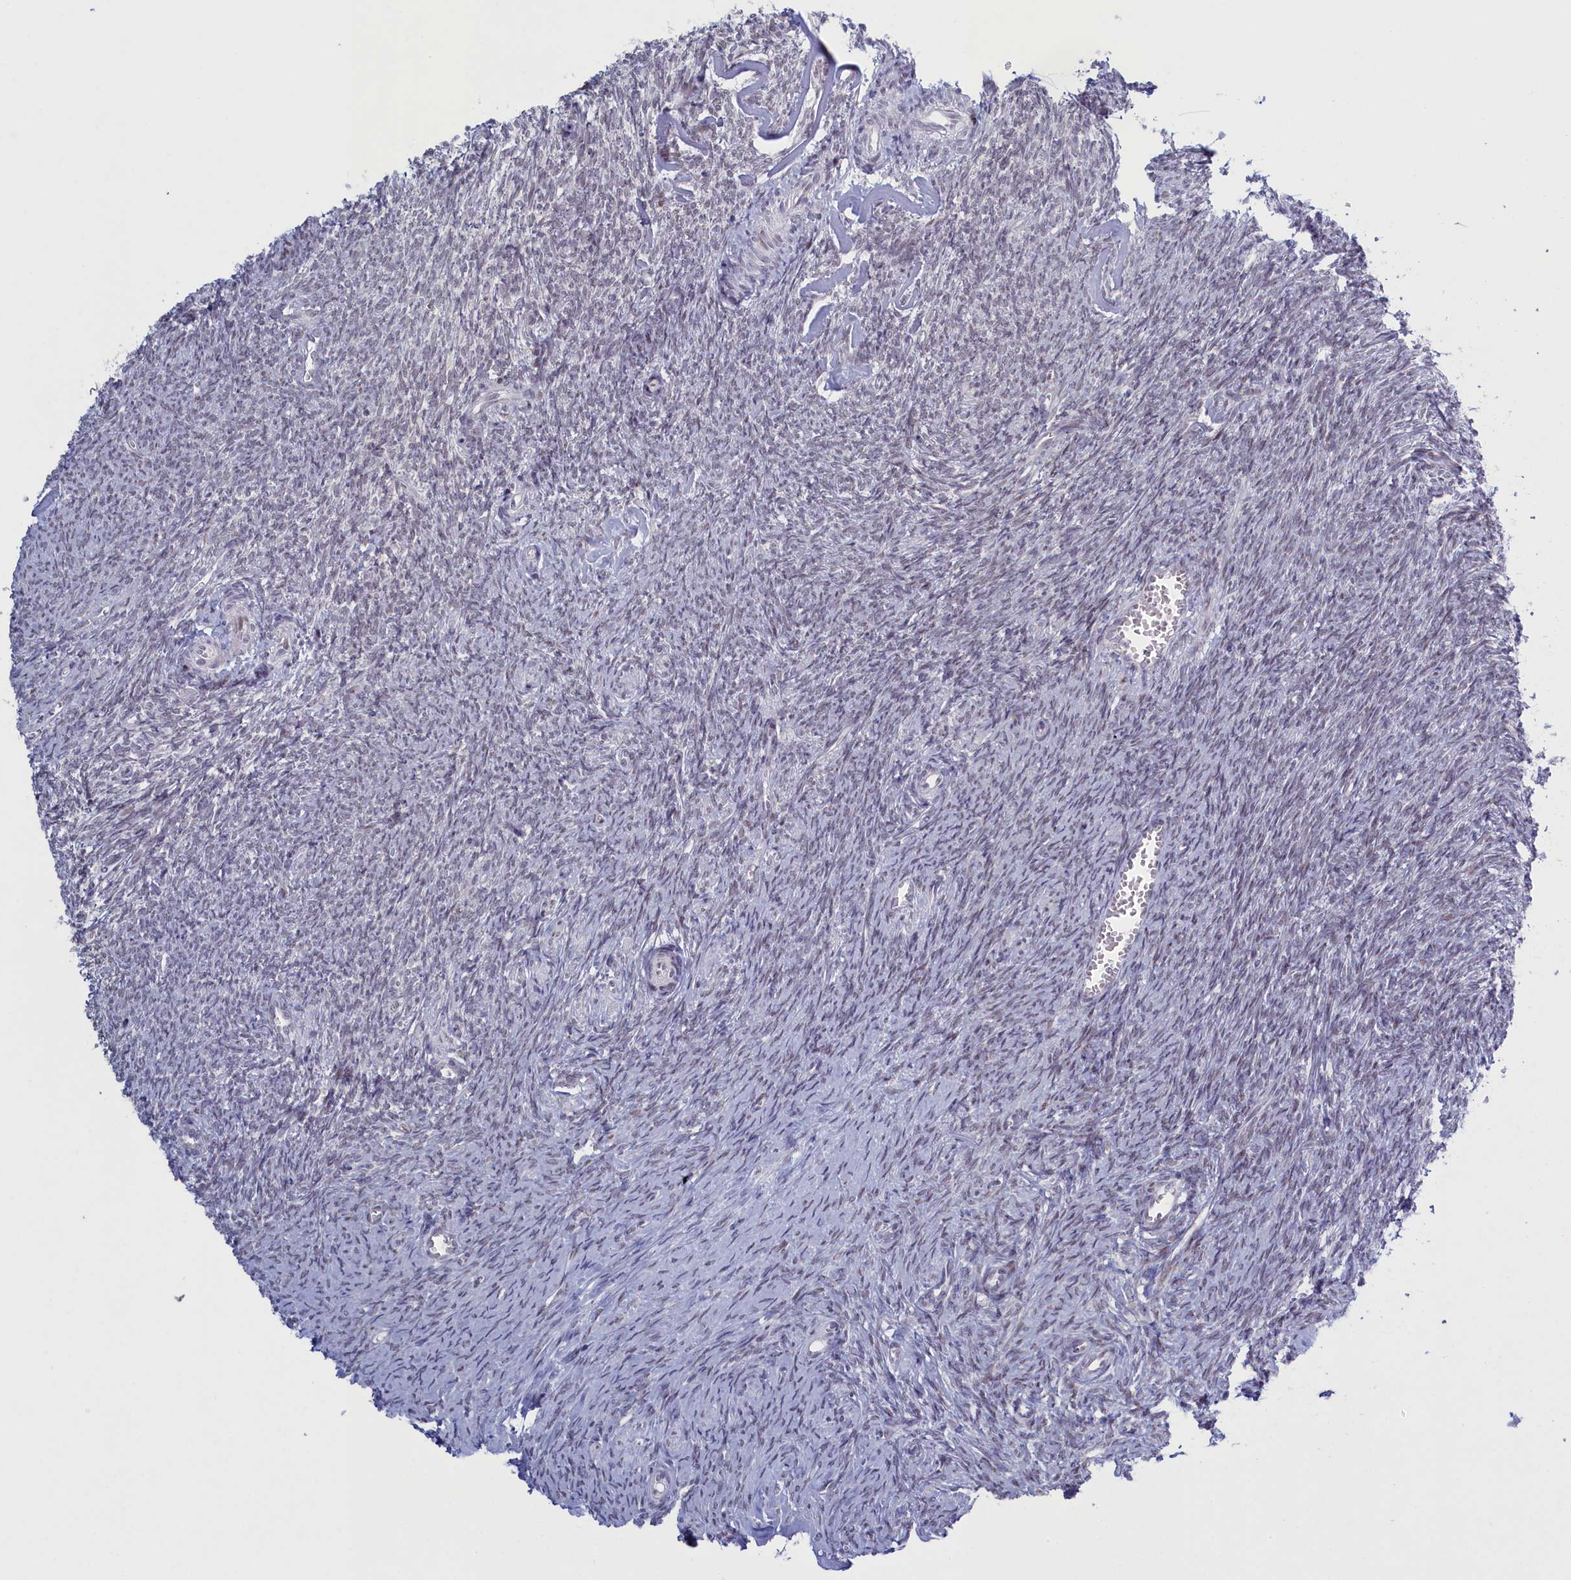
{"staining": {"intensity": "weak", "quantity": "<25%", "location": "nuclear"}, "tissue": "ovary", "cell_type": "Ovarian stroma cells", "image_type": "normal", "snomed": [{"axis": "morphology", "description": "Normal tissue, NOS"}, {"axis": "topography", "description": "Ovary"}], "caption": "Immunohistochemistry photomicrograph of unremarkable ovary: human ovary stained with DAB (3,3'-diaminobenzidine) demonstrates no significant protein expression in ovarian stroma cells. (DAB immunohistochemistry with hematoxylin counter stain).", "gene": "ATF7IP2", "patient": {"sex": "female", "age": 44}}